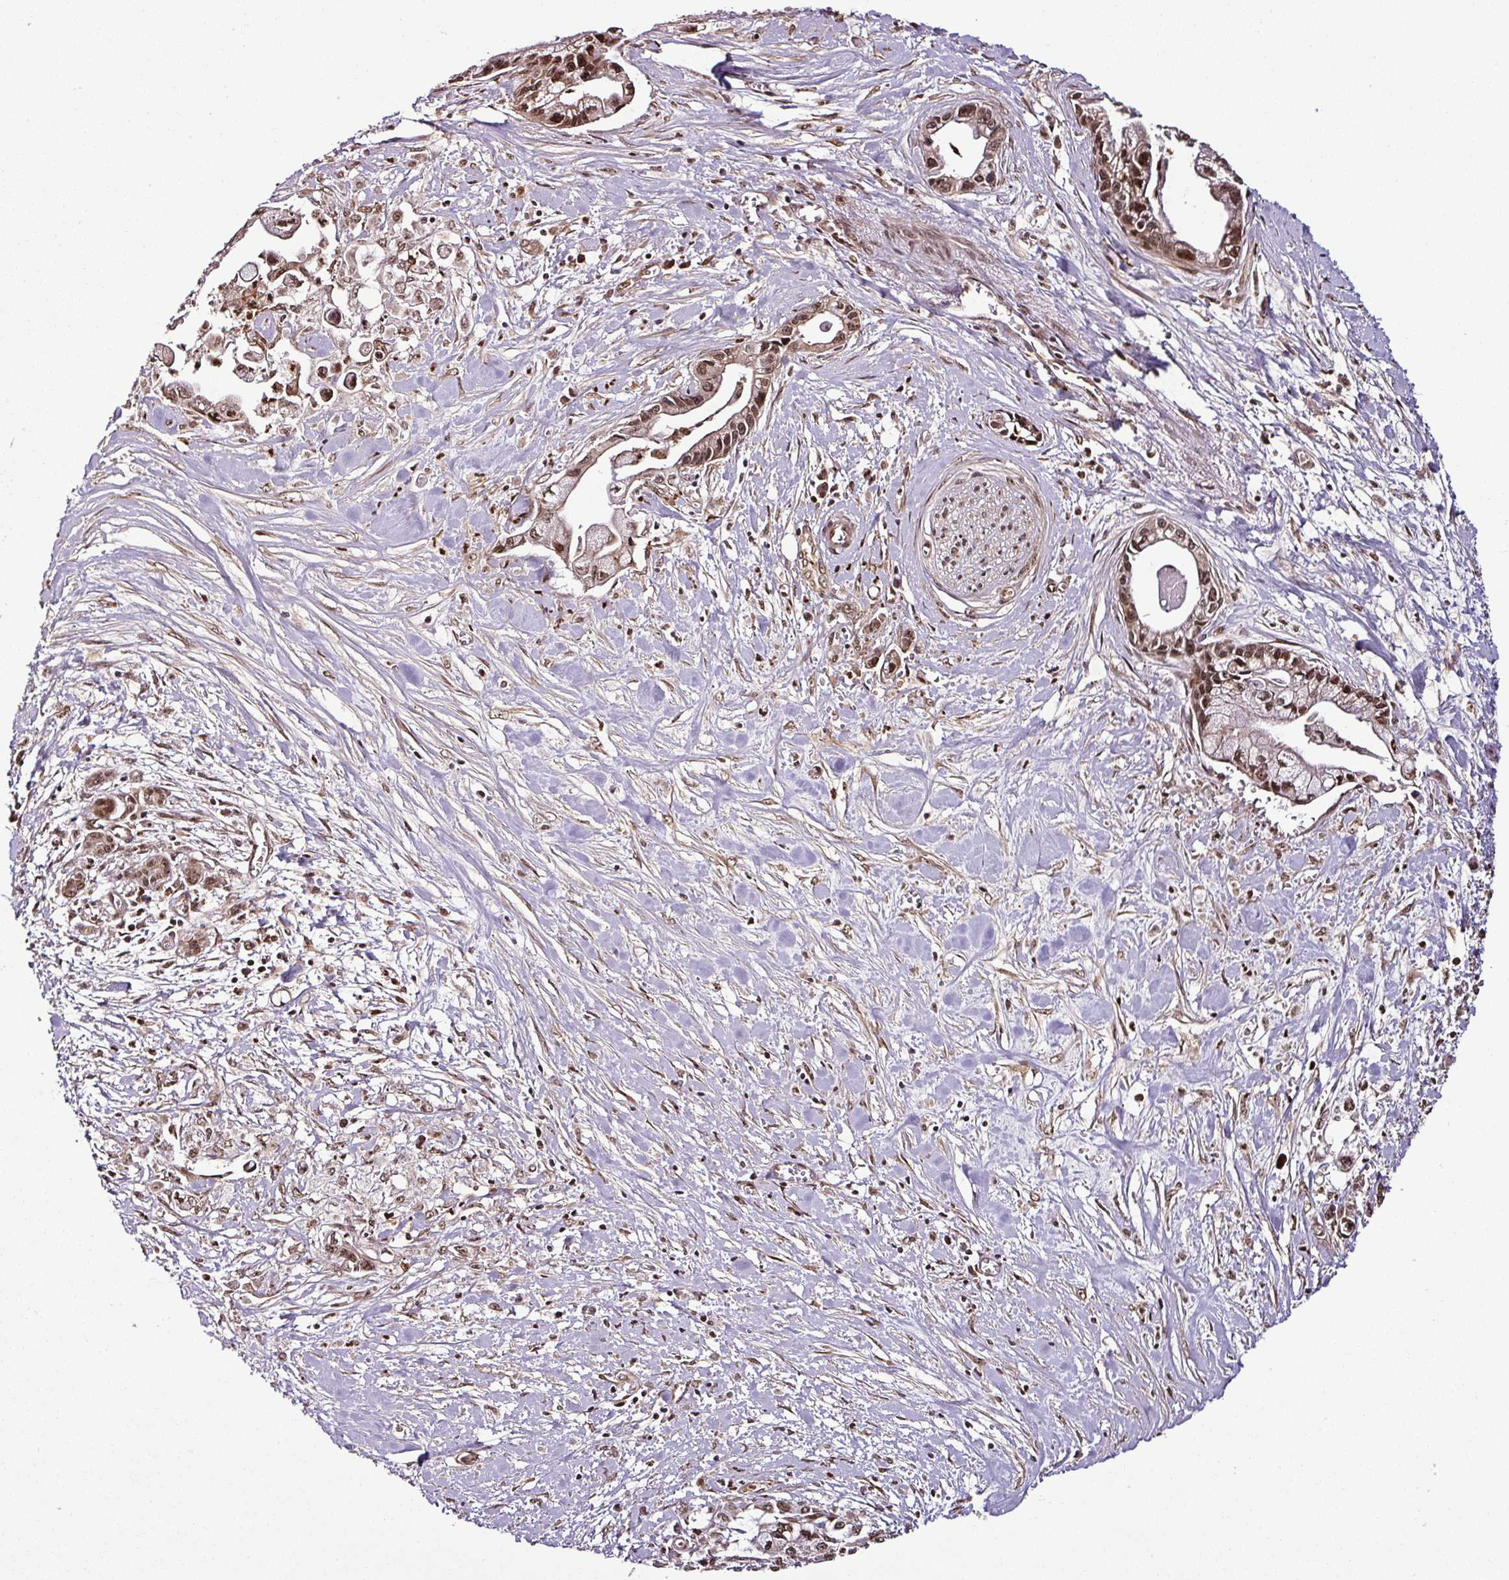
{"staining": {"intensity": "weak", "quantity": ">75%", "location": "nuclear"}, "tissue": "pancreatic cancer", "cell_type": "Tumor cells", "image_type": "cancer", "snomed": [{"axis": "morphology", "description": "Adenocarcinoma, NOS"}, {"axis": "topography", "description": "Pancreas"}], "caption": "This micrograph exhibits immunohistochemistry (IHC) staining of human adenocarcinoma (pancreatic), with low weak nuclear expression in approximately >75% of tumor cells.", "gene": "COPRS", "patient": {"sex": "male", "age": 61}}